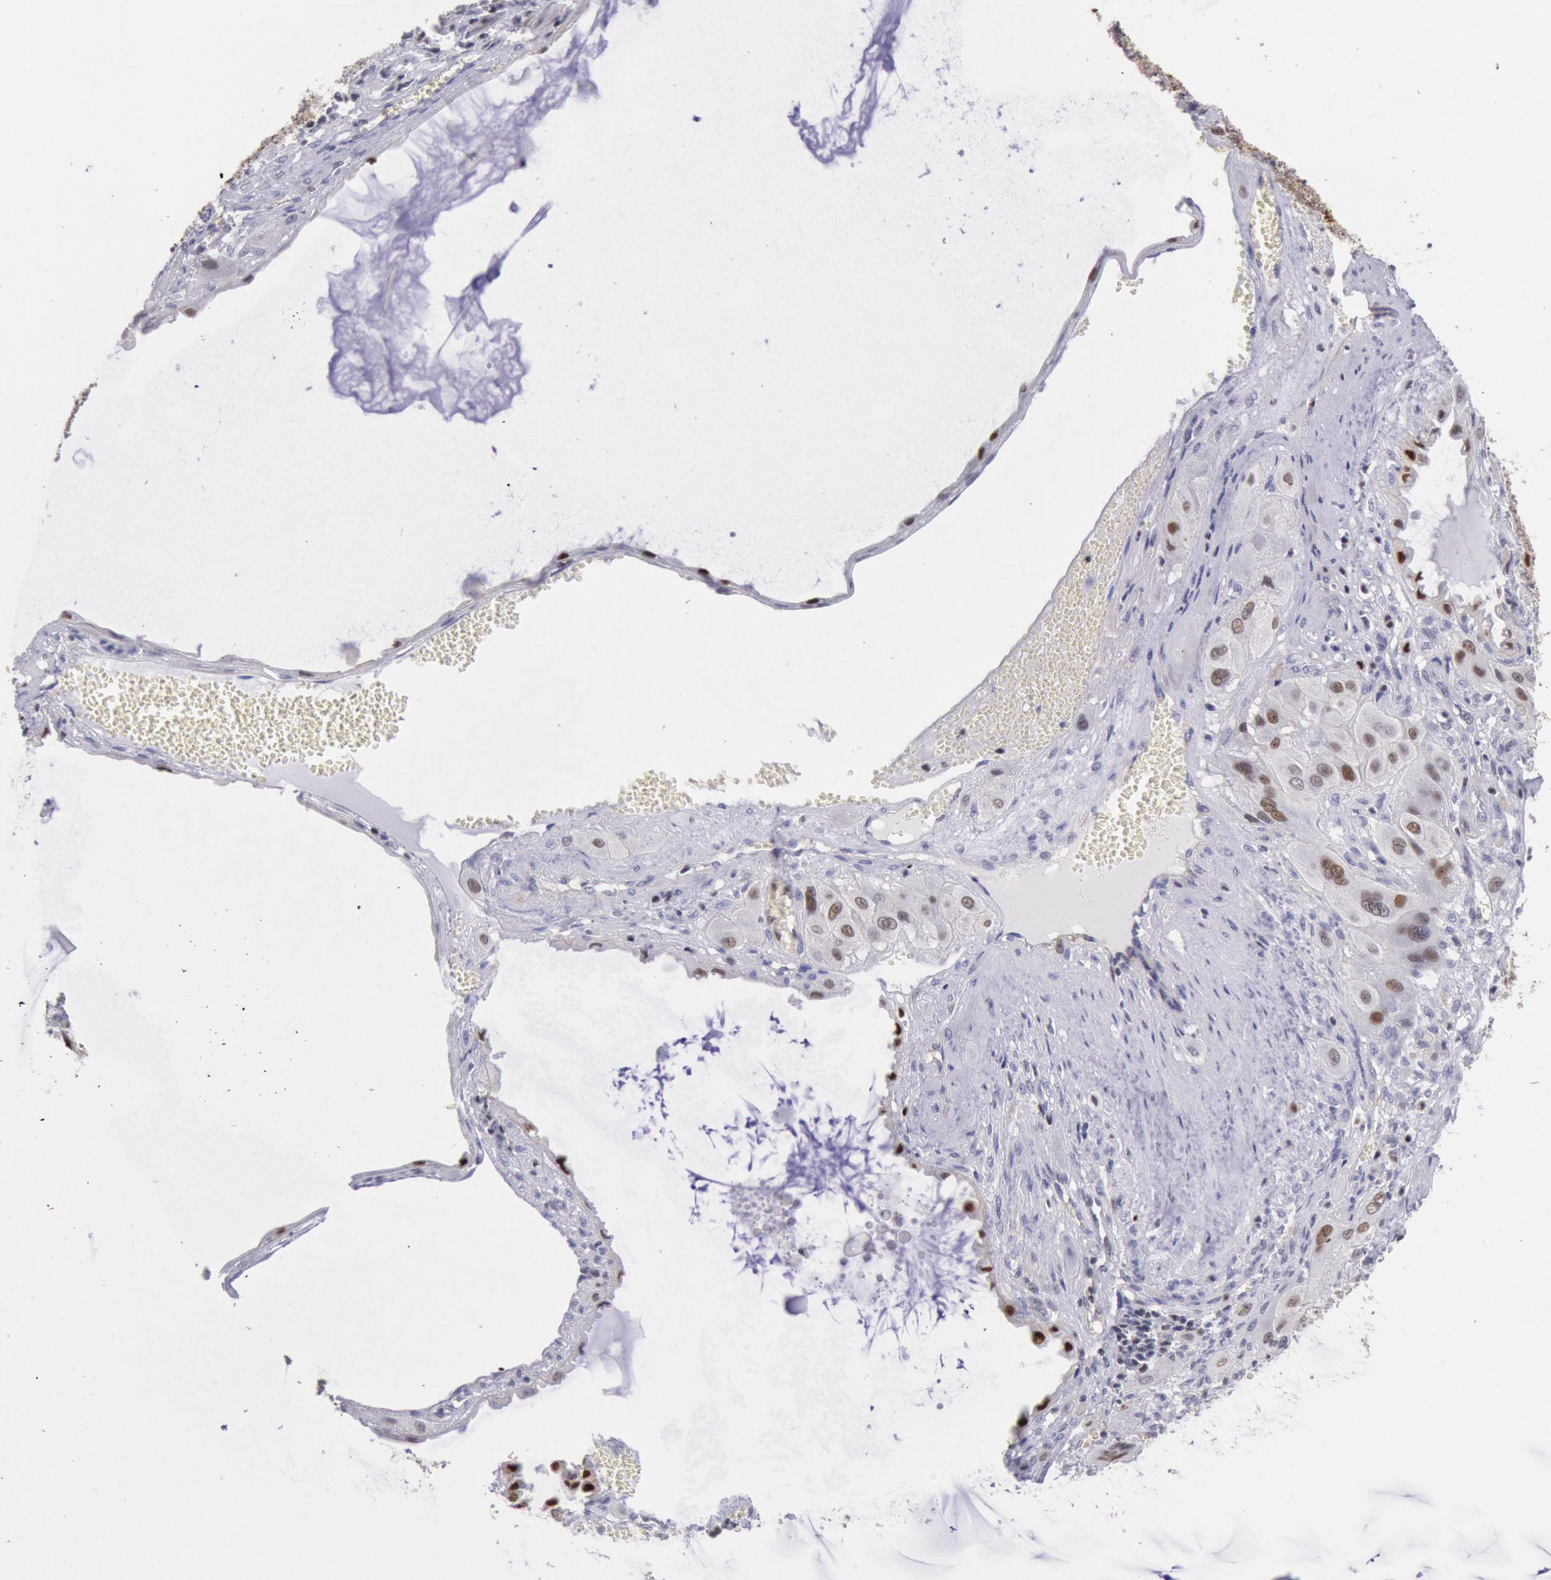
{"staining": {"intensity": "moderate", "quantity": "25%-75%", "location": "nuclear"}, "tissue": "cervical cancer", "cell_type": "Tumor cells", "image_type": "cancer", "snomed": [{"axis": "morphology", "description": "Squamous cell carcinoma, NOS"}, {"axis": "topography", "description": "Cervix"}], "caption": "Moderate nuclear protein expression is seen in about 25%-75% of tumor cells in cervical cancer.", "gene": "RPS6KA5", "patient": {"sex": "female", "age": 34}}